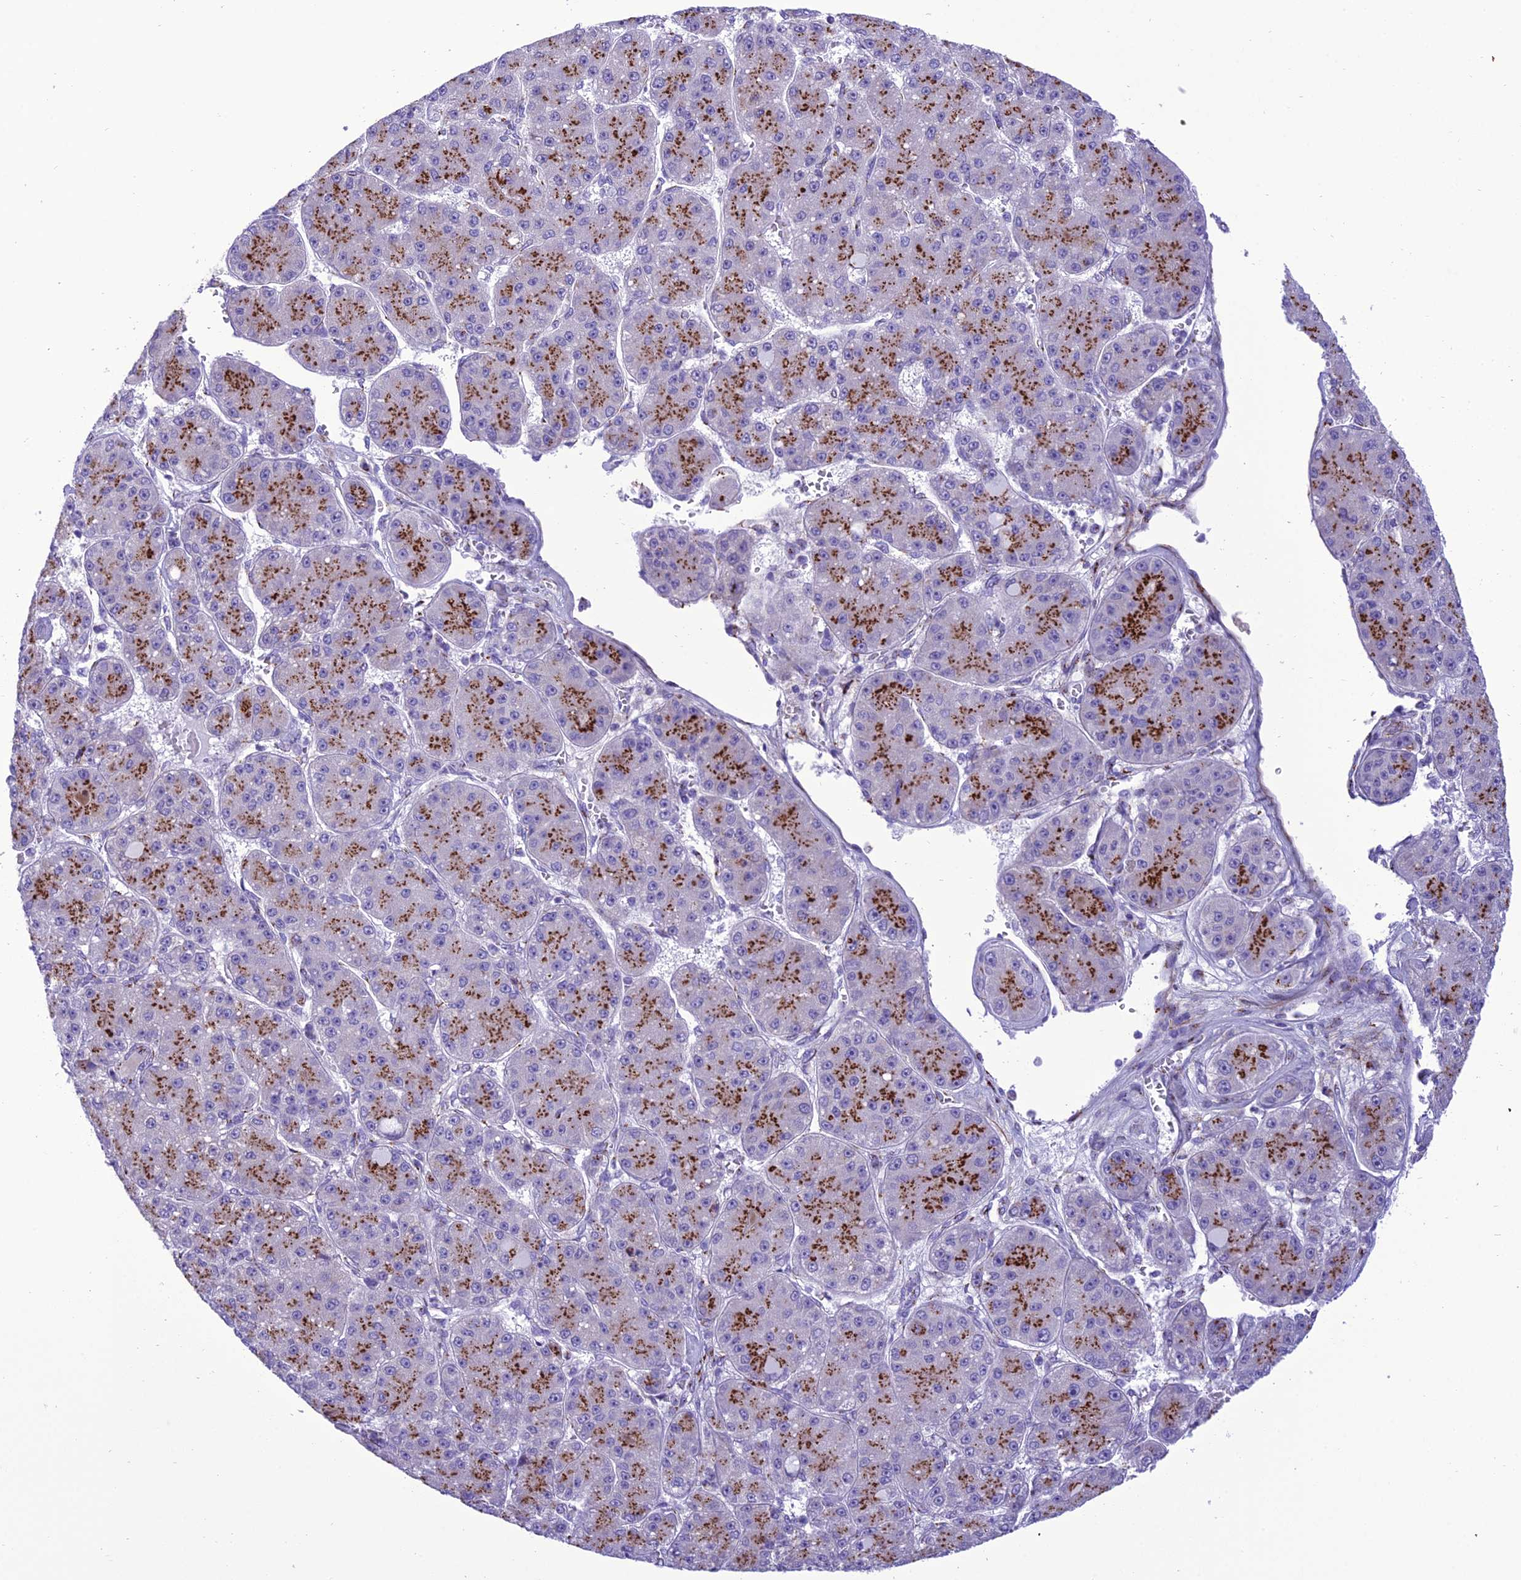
{"staining": {"intensity": "strong", "quantity": ">75%", "location": "cytoplasmic/membranous"}, "tissue": "liver cancer", "cell_type": "Tumor cells", "image_type": "cancer", "snomed": [{"axis": "morphology", "description": "Carcinoma, Hepatocellular, NOS"}, {"axis": "topography", "description": "Liver"}], "caption": "Strong cytoplasmic/membranous staining is present in about >75% of tumor cells in hepatocellular carcinoma (liver). The staining is performed using DAB (3,3'-diaminobenzidine) brown chromogen to label protein expression. The nuclei are counter-stained blue using hematoxylin.", "gene": "GOLM2", "patient": {"sex": "male", "age": 67}}